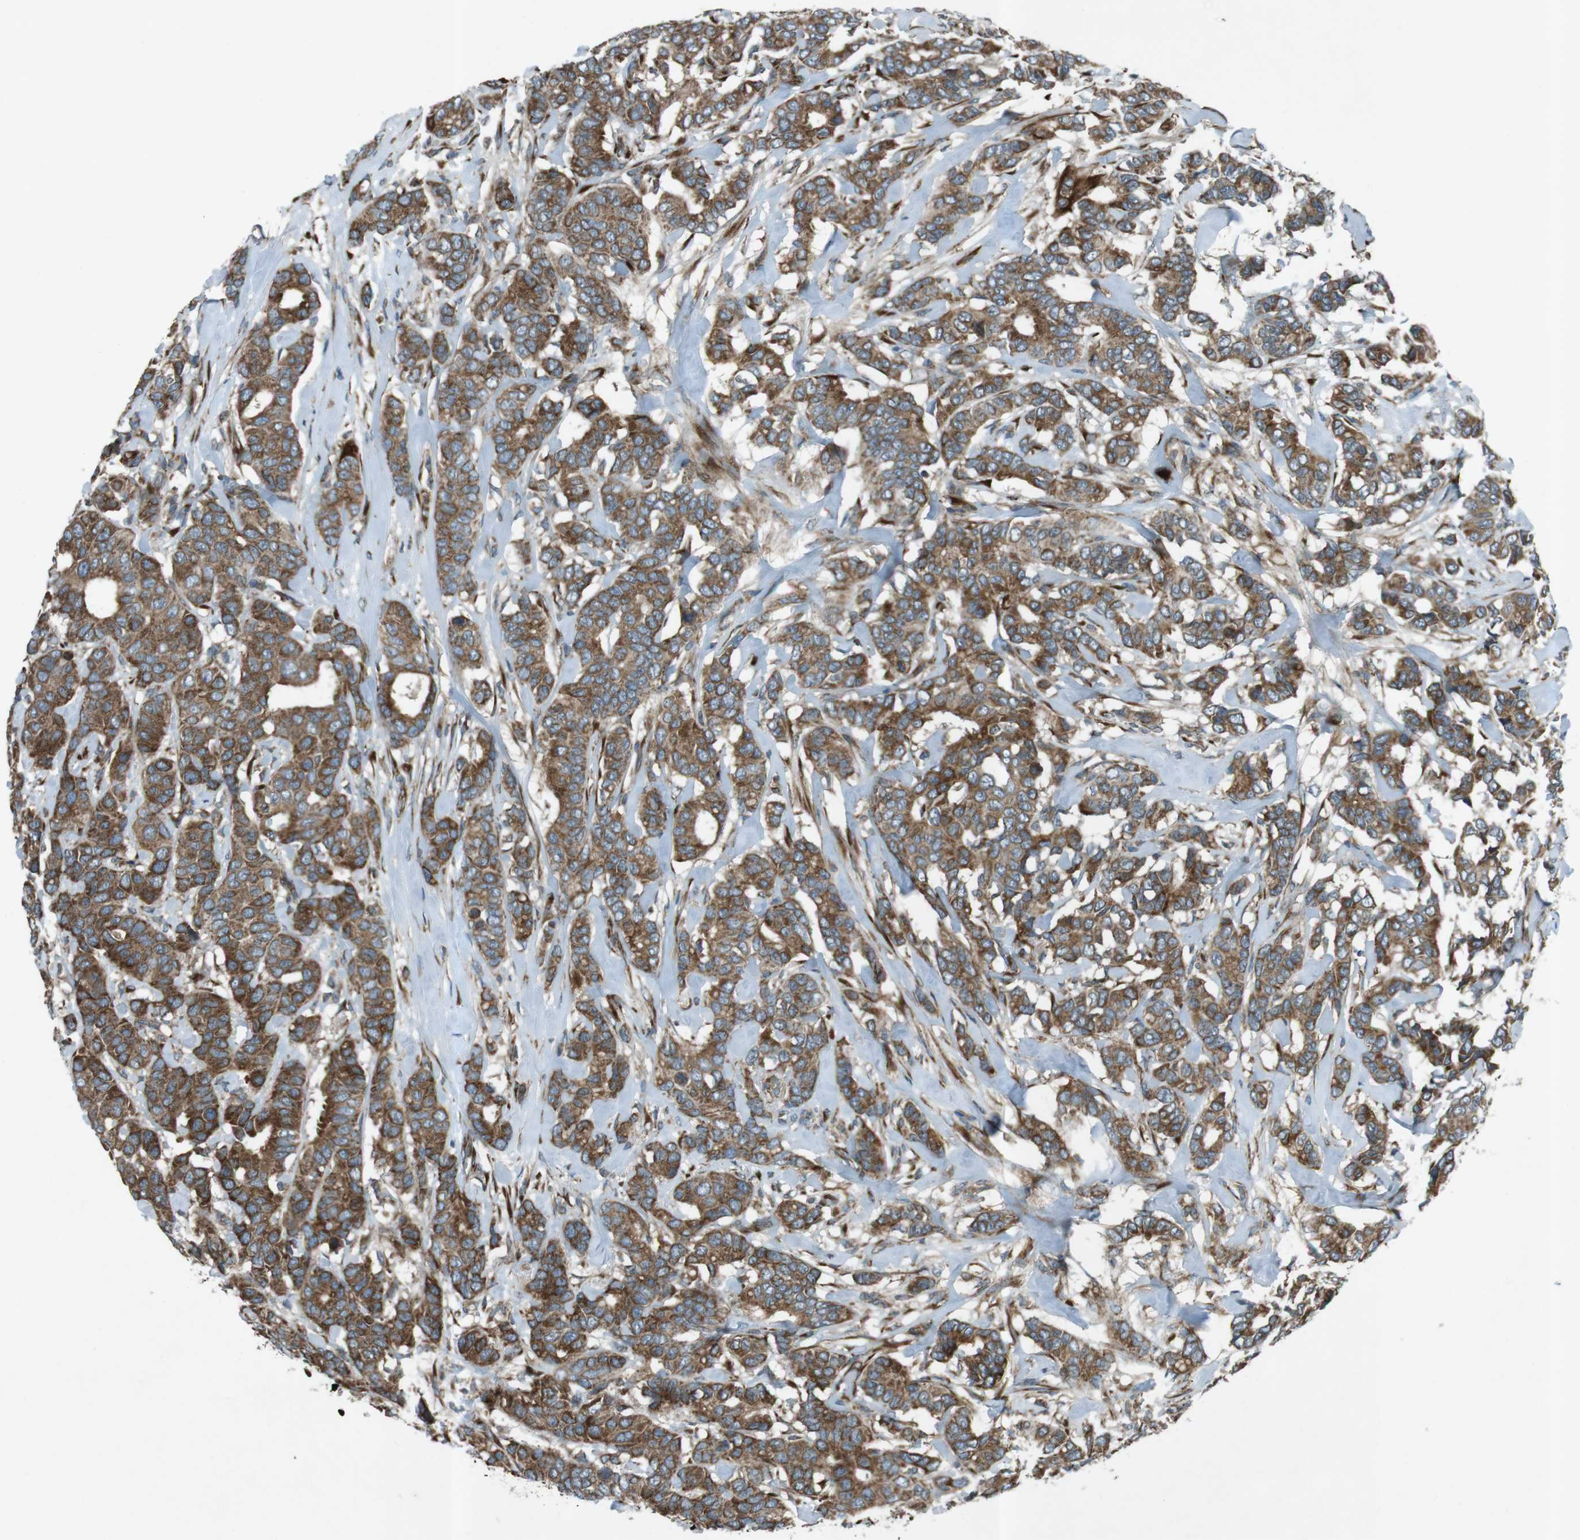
{"staining": {"intensity": "moderate", "quantity": ">75%", "location": "cytoplasmic/membranous"}, "tissue": "breast cancer", "cell_type": "Tumor cells", "image_type": "cancer", "snomed": [{"axis": "morphology", "description": "Duct carcinoma"}, {"axis": "topography", "description": "Breast"}], "caption": "Moderate cytoplasmic/membranous protein expression is present in approximately >75% of tumor cells in breast cancer (intraductal carcinoma).", "gene": "SLC41A1", "patient": {"sex": "female", "age": 87}}